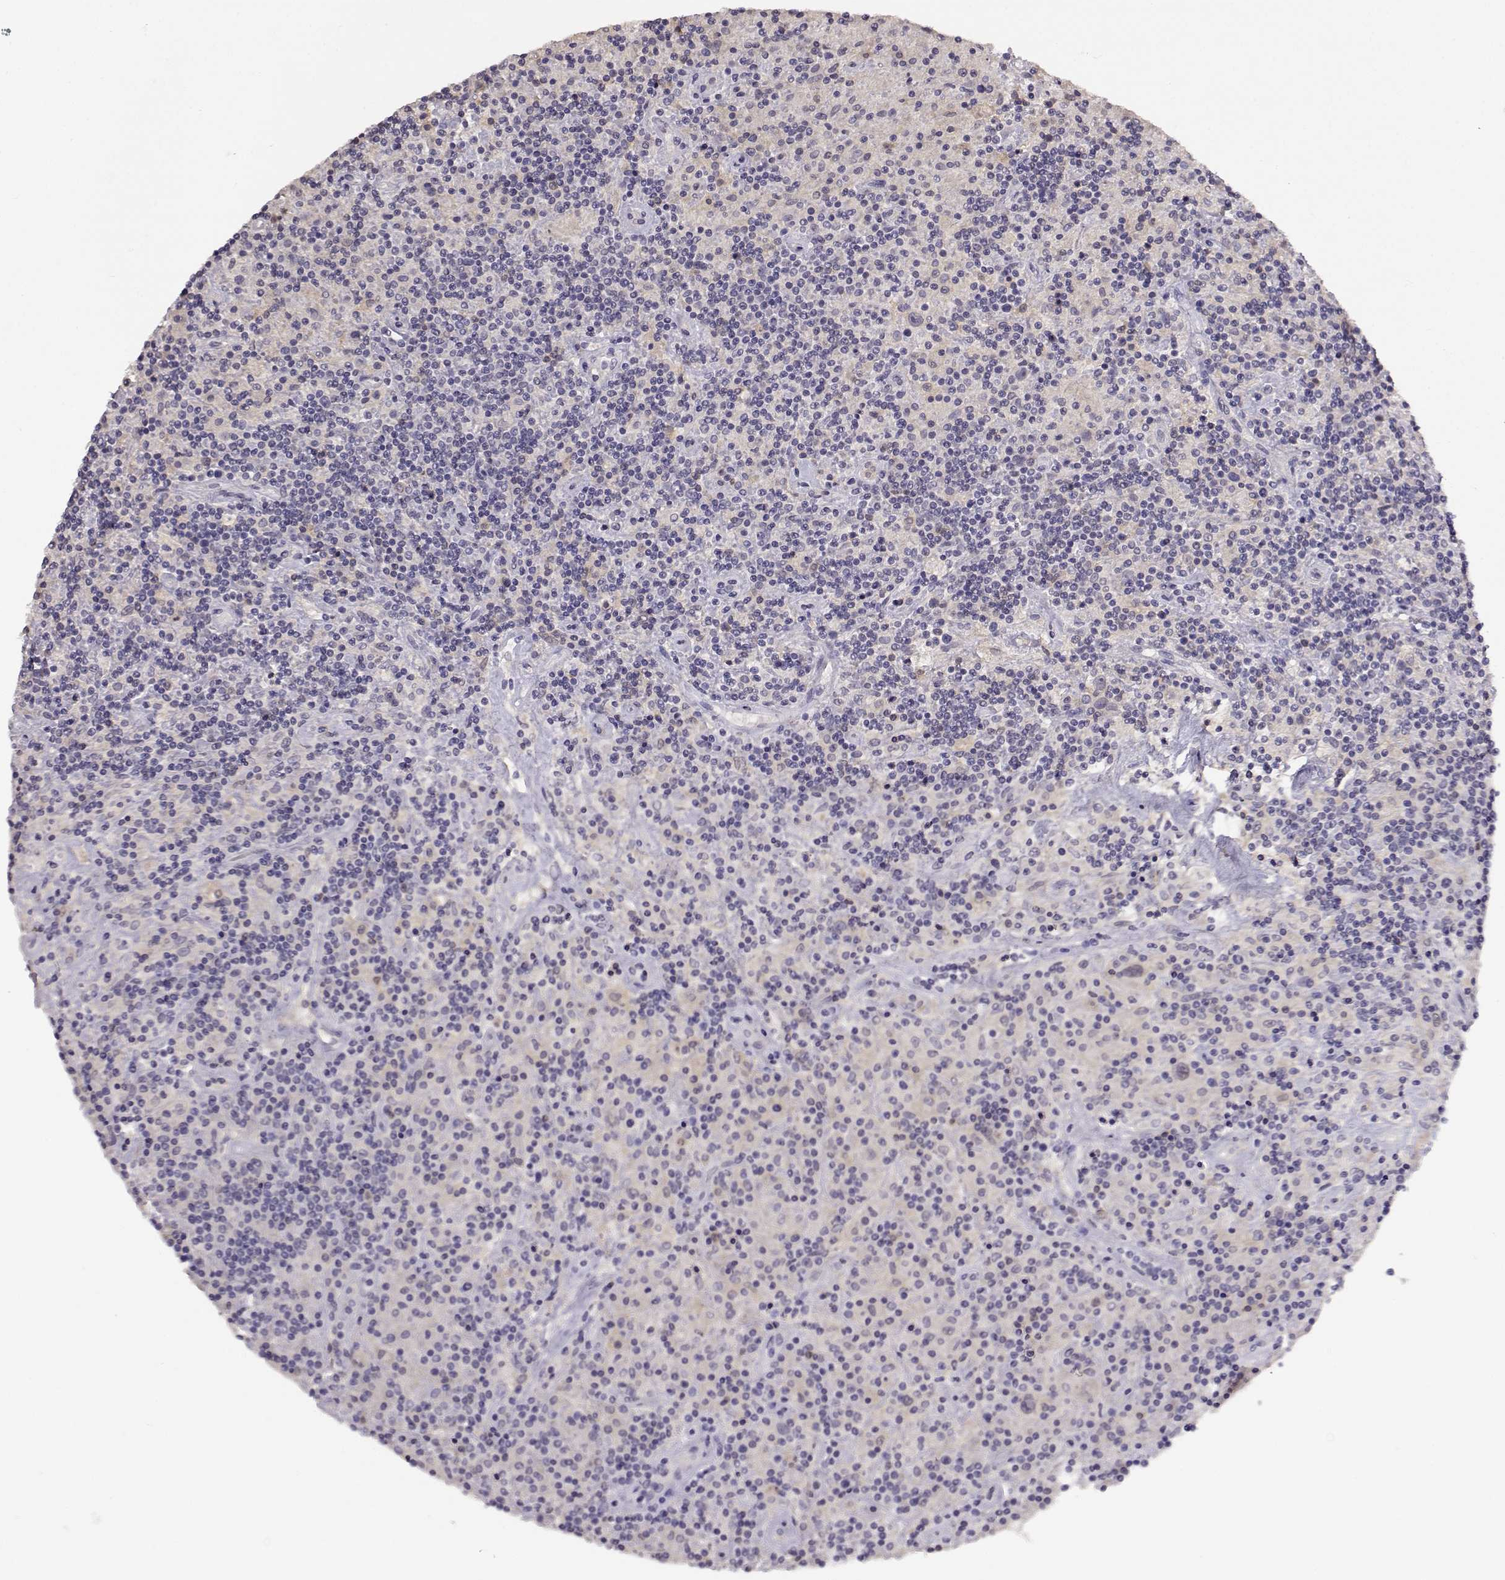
{"staining": {"intensity": "negative", "quantity": "none", "location": "none"}, "tissue": "lymphoma", "cell_type": "Tumor cells", "image_type": "cancer", "snomed": [{"axis": "morphology", "description": "Hodgkin's disease, NOS"}, {"axis": "topography", "description": "Lymph node"}], "caption": "A high-resolution photomicrograph shows immunohistochemistry staining of lymphoma, which demonstrates no significant staining in tumor cells.", "gene": "TACR1", "patient": {"sex": "male", "age": 70}}